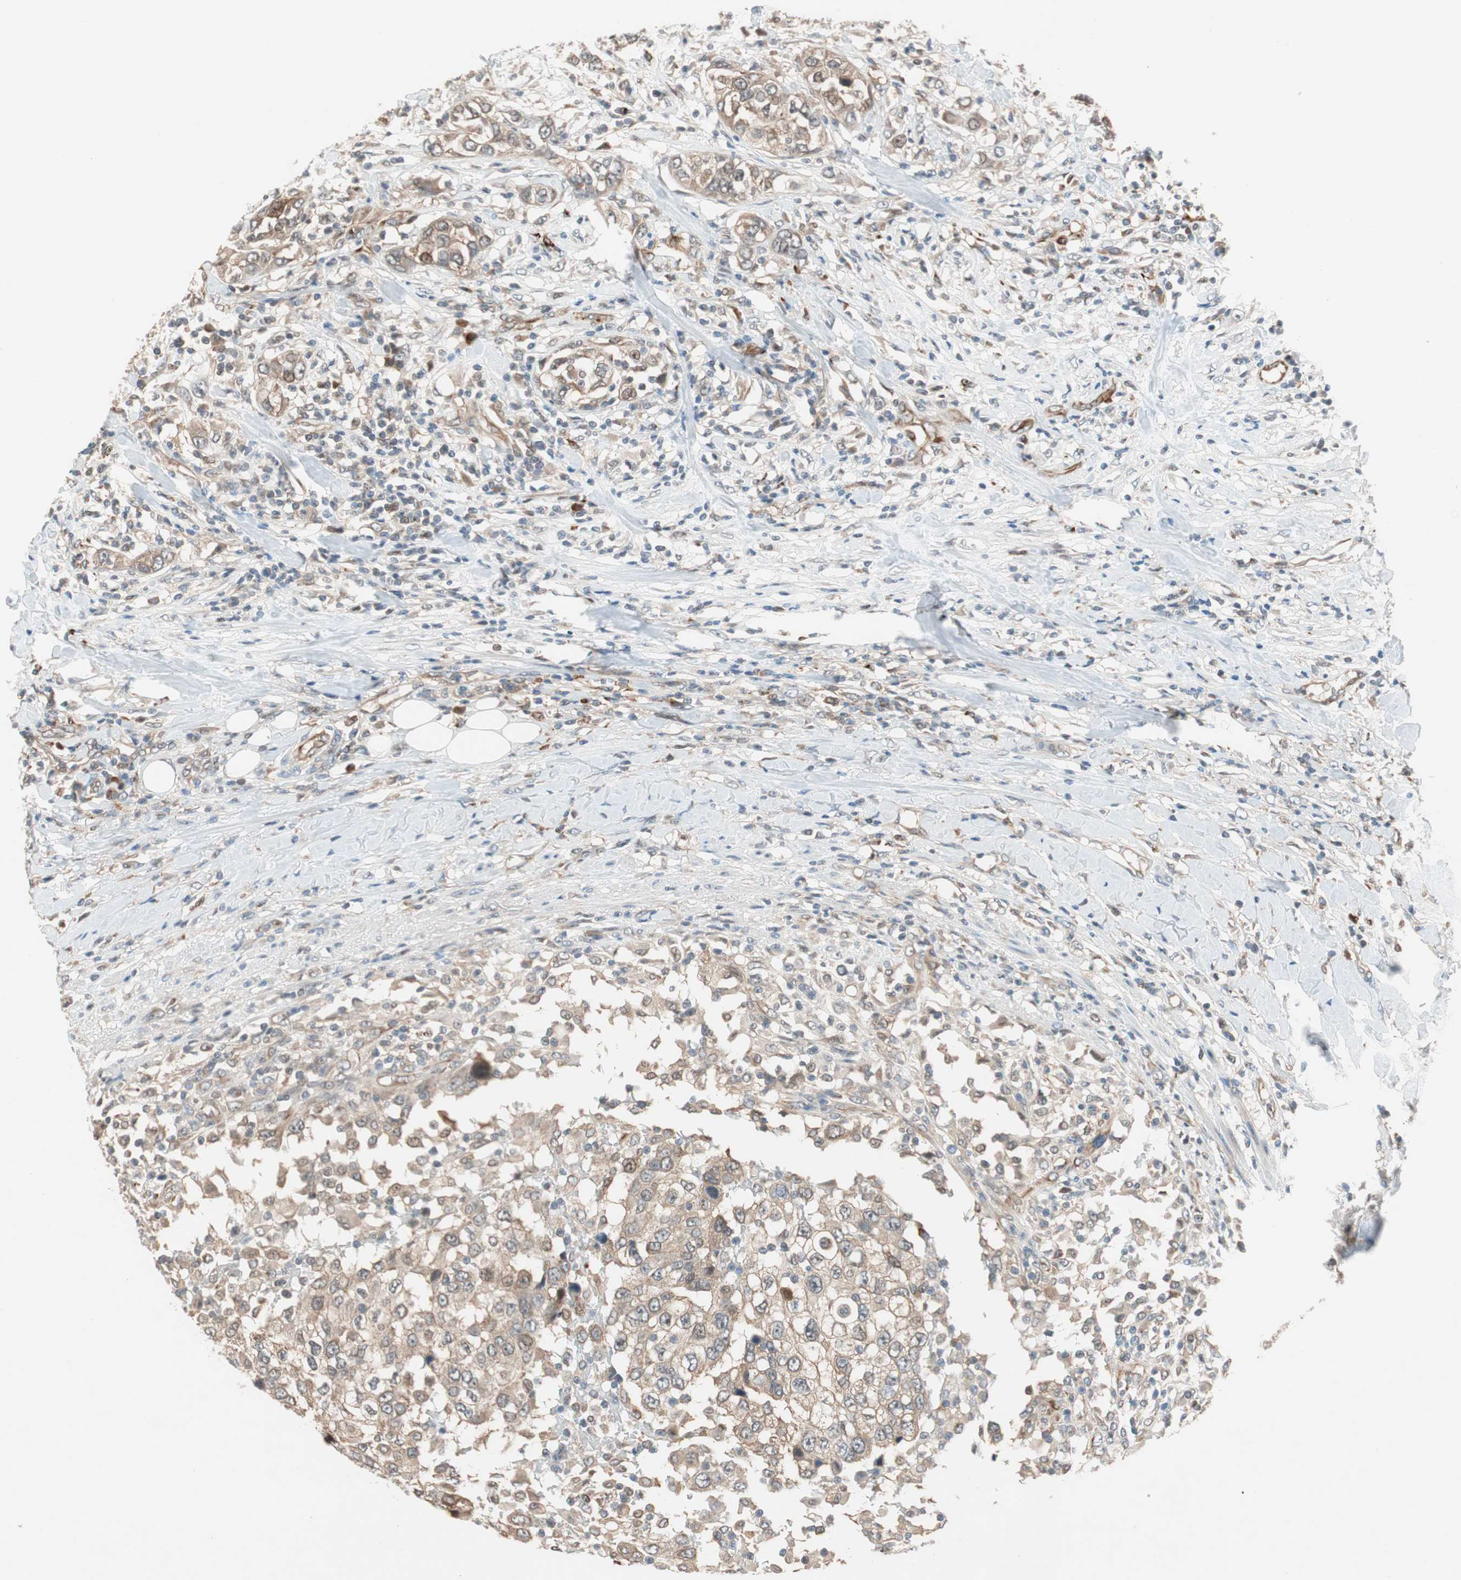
{"staining": {"intensity": "weak", "quantity": ">75%", "location": "cytoplasmic/membranous"}, "tissue": "urothelial cancer", "cell_type": "Tumor cells", "image_type": "cancer", "snomed": [{"axis": "morphology", "description": "Urothelial carcinoma, High grade"}, {"axis": "topography", "description": "Urinary bladder"}], "caption": "Immunohistochemistry (IHC) histopathology image of urothelial cancer stained for a protein (brown), which reveals low levels of weak cytoplasmic/membranous staining in about >75% of tumor cells.", "gene": "PIK3R3", "patient": {"sex": "female", "age": 80}}